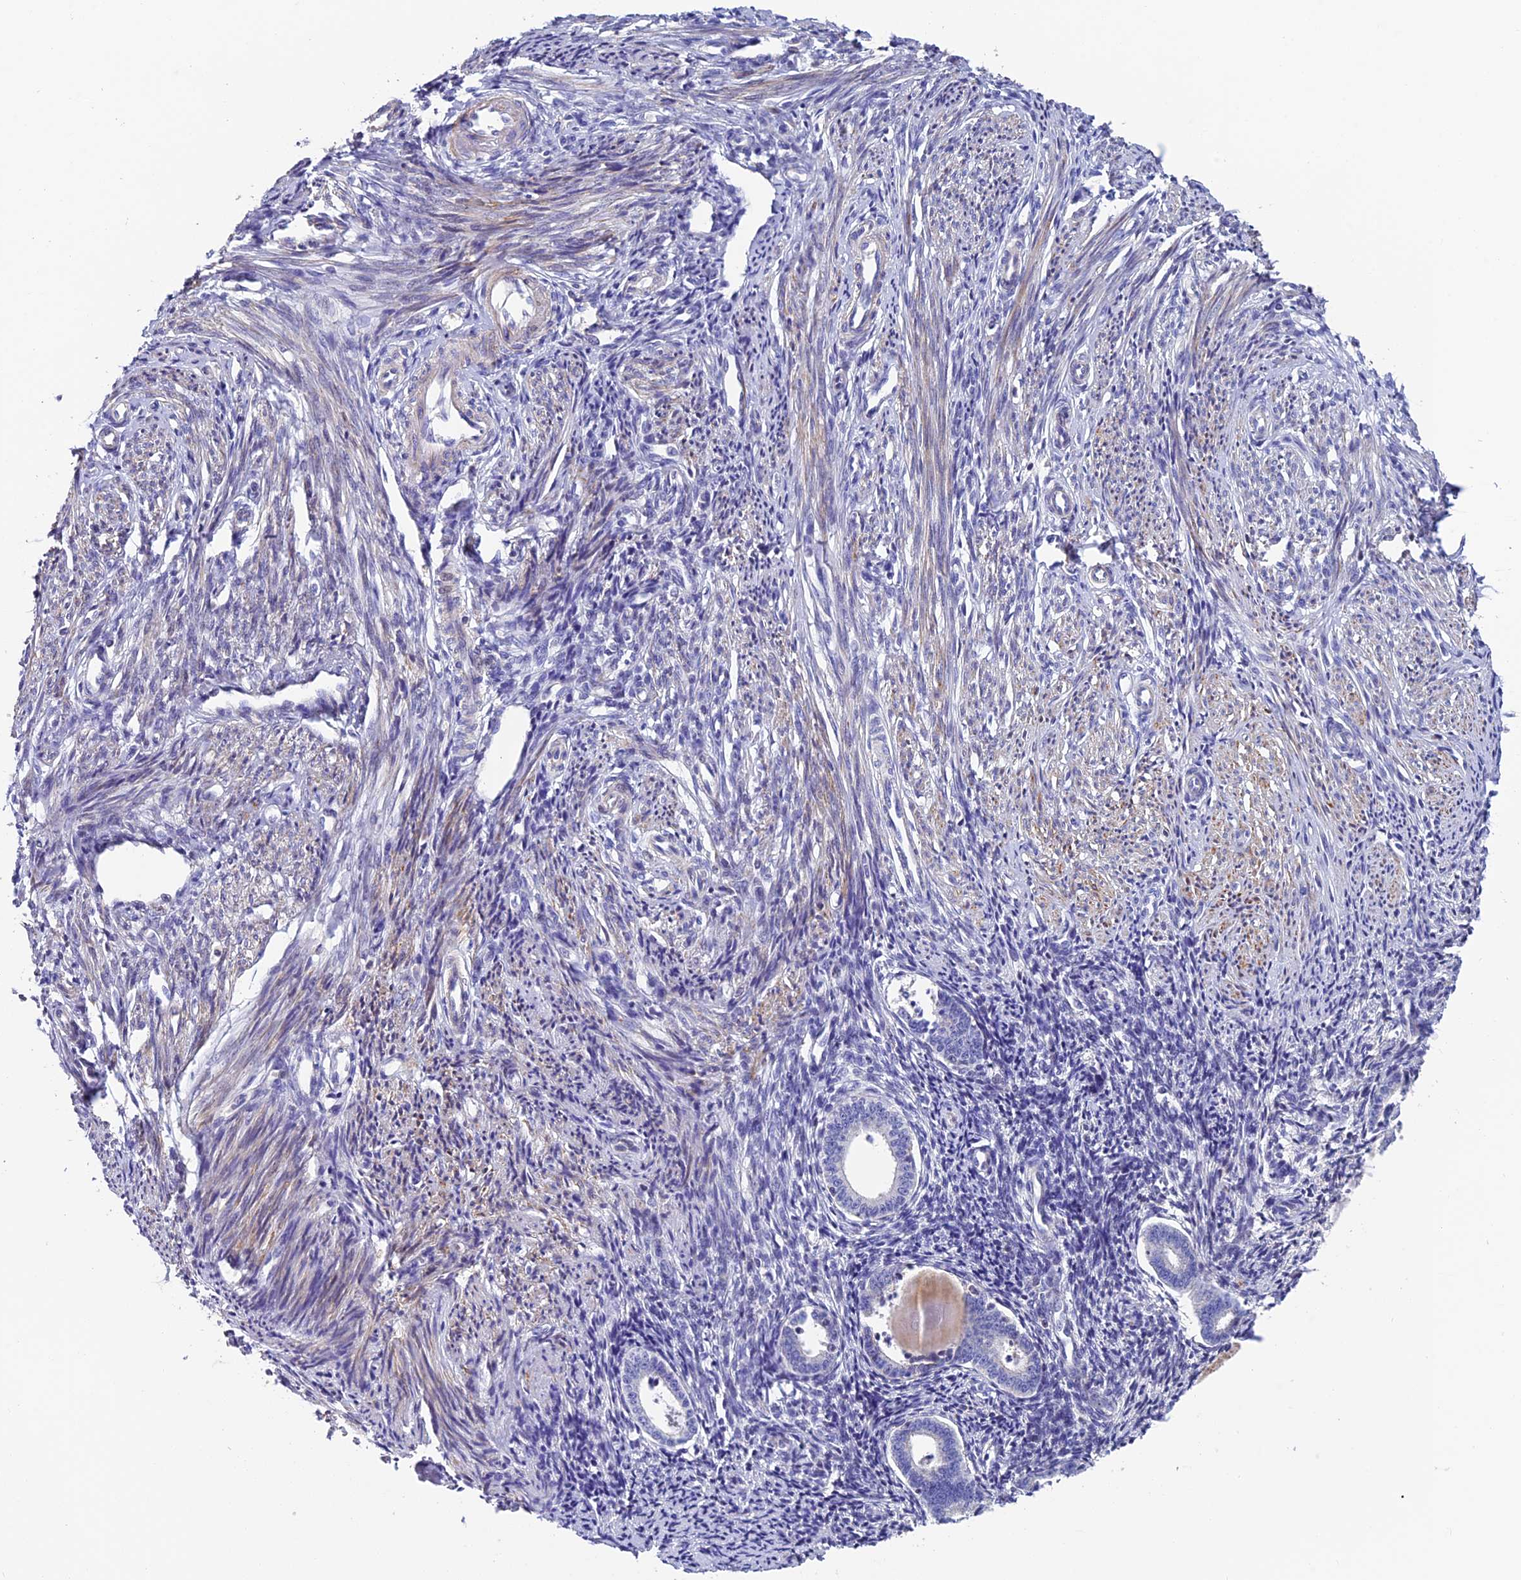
{"staining": {"intensity": "negative", "quantity": "none", "location": "none"}, "tissue": "endometrium", "cell_type": "Cells in endometrial stroma", "image_type": "normal", "snomed": [{"axis": "morphology", "description": "Normal tissue, NOS"}, {"axis": "topography", "description": "Endometrium"}], "caption": "Immunohistochemical staining of normal human endometrium displays no significant positivity in cells in endometrial stroma.", "gene": "FAM178B", "patient": {"sex": "female", "age": 56}}